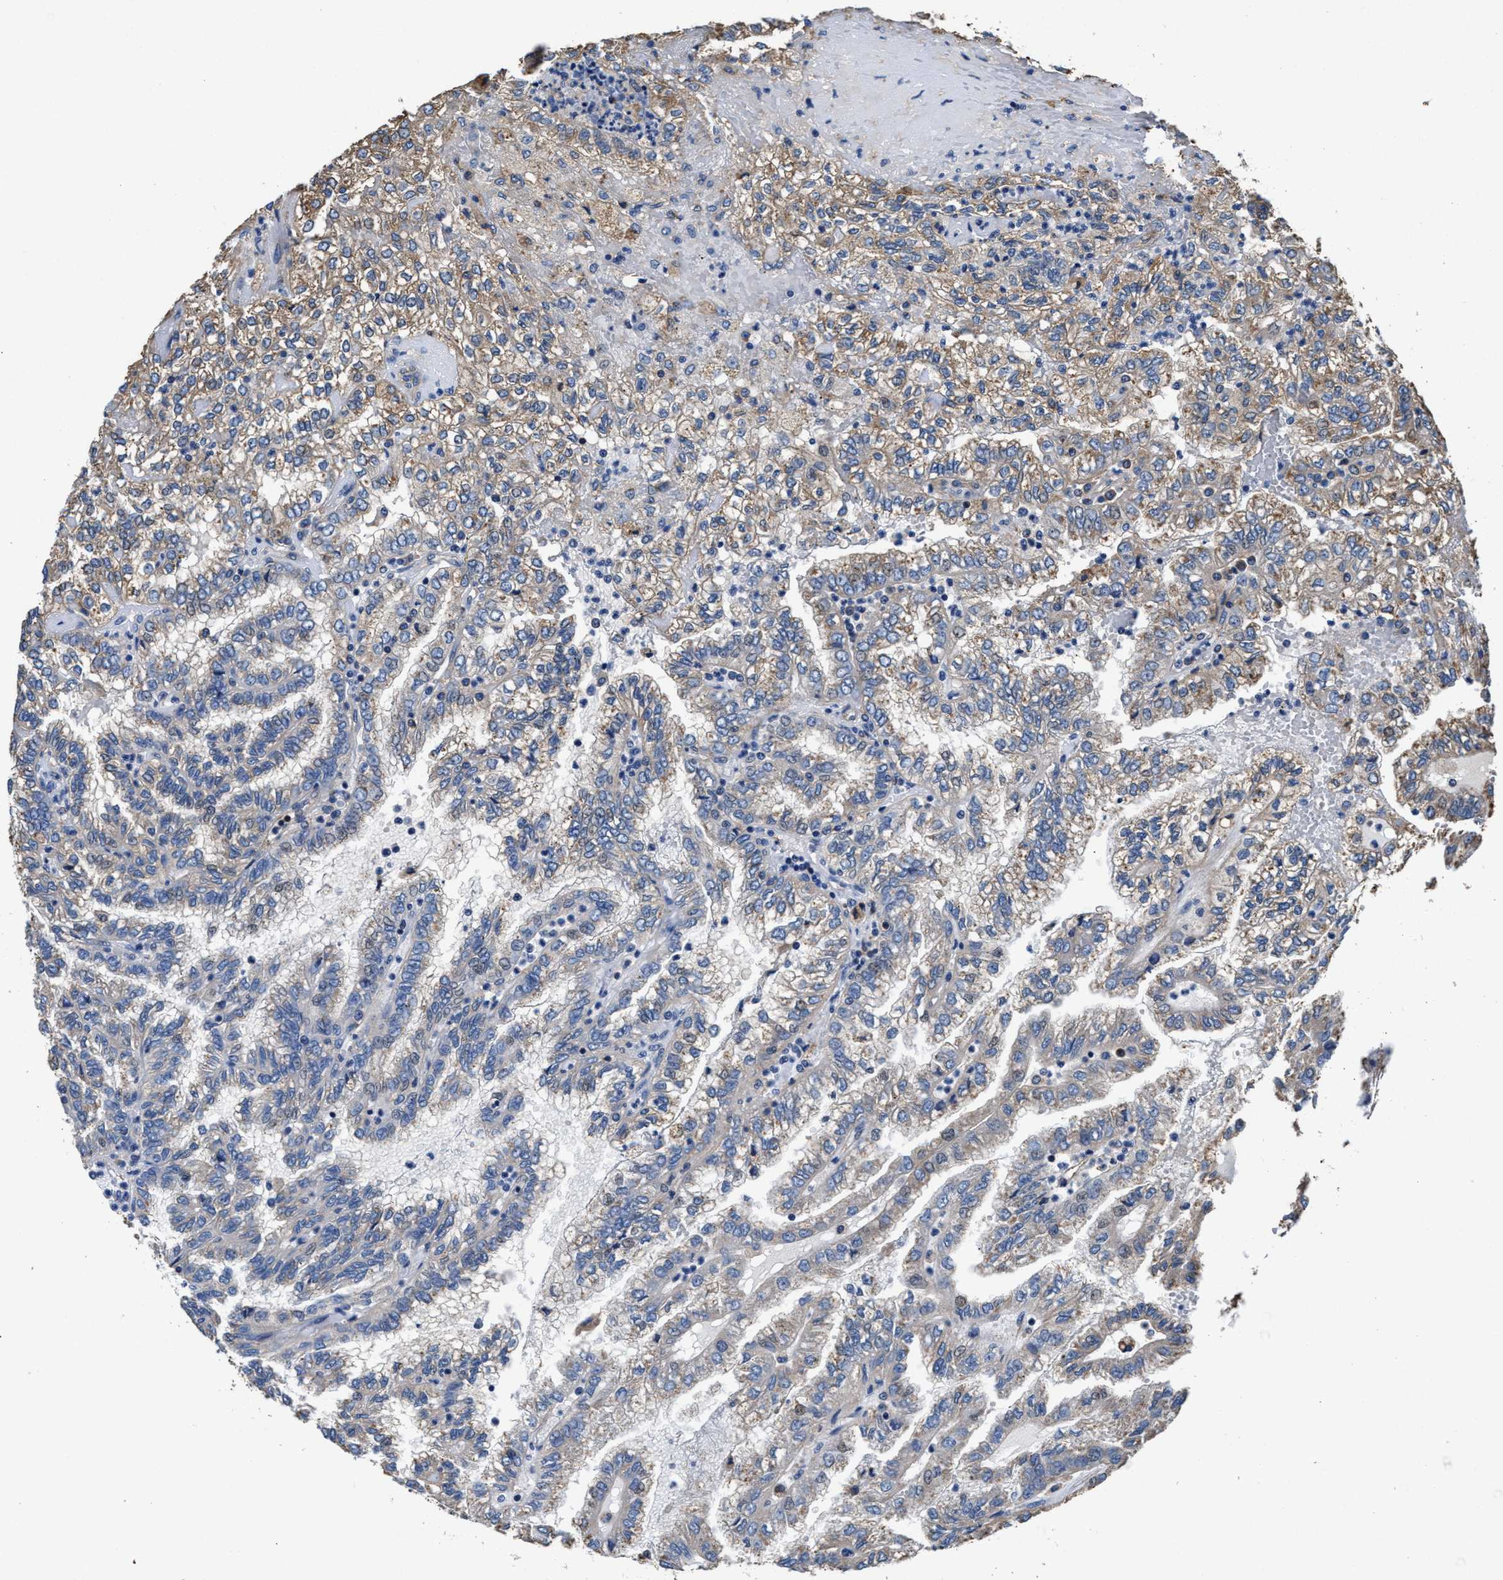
{"staining": {"intensity": "weak", "quantity": "25%-75%", "location": "cytoplasmic/membranous"}, "tissue": "renal cancer", "cell_type": "Tumor cells", "image_type": "cancer", "snomed": [{"axis": "morphology", "description": "Inflammation, NOS"}, {"axis": "morphology", "description": "Adenocarcinoma, NOS"}, {"axis": "topography", "description": "Kidney"}], "caption": "Brown immunohistochemical staining in adenocarcinoma (renal) demonstrates weak cytoplasmic/membranous staining in about 25%-75% of tumor cells.", "gene": "PPP1R9B", "patient": {"sex": "male", "age": 68}}